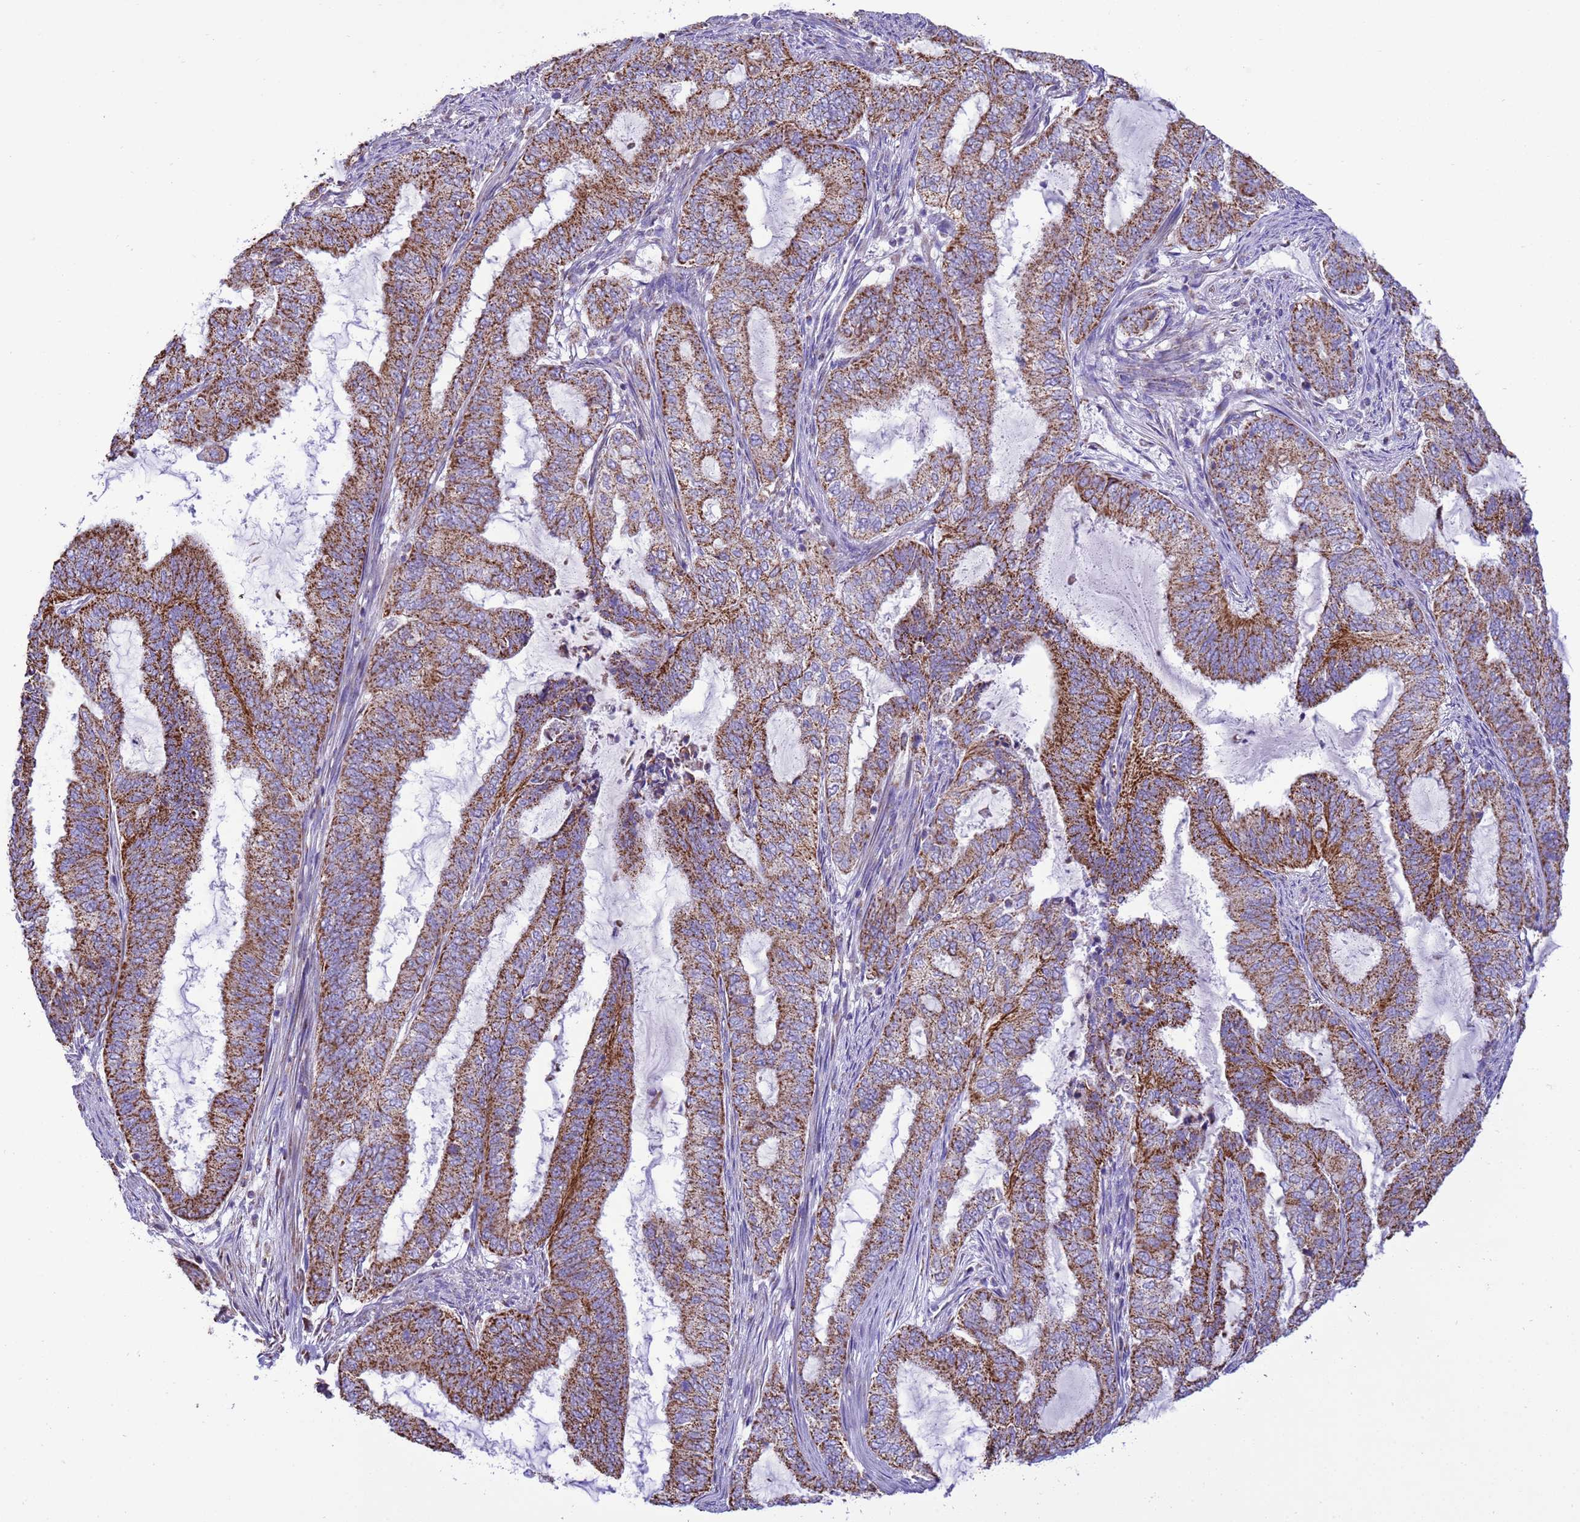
{"staining": {"intensity": "strong", "quantity": ">75%", "location": "cytoplasmic/membranous"}, "tissue": "endometrial cancer", "cell_type": "Tumor cells", "image_type": "cancer", "snomed": [{"axis": "morphology", "description": "Adenocarcinoma, NOS"}, {"axis": "topography", "description": "Endometrium"}], "caption": "Human endometrial cancer stained with a brown dye exhibits strong cytoplasmic/membranous positive positivity in approximately >75% of tumor cells.", "gene": "RNF165", "patient": {"sex": "female", "age": 51}}